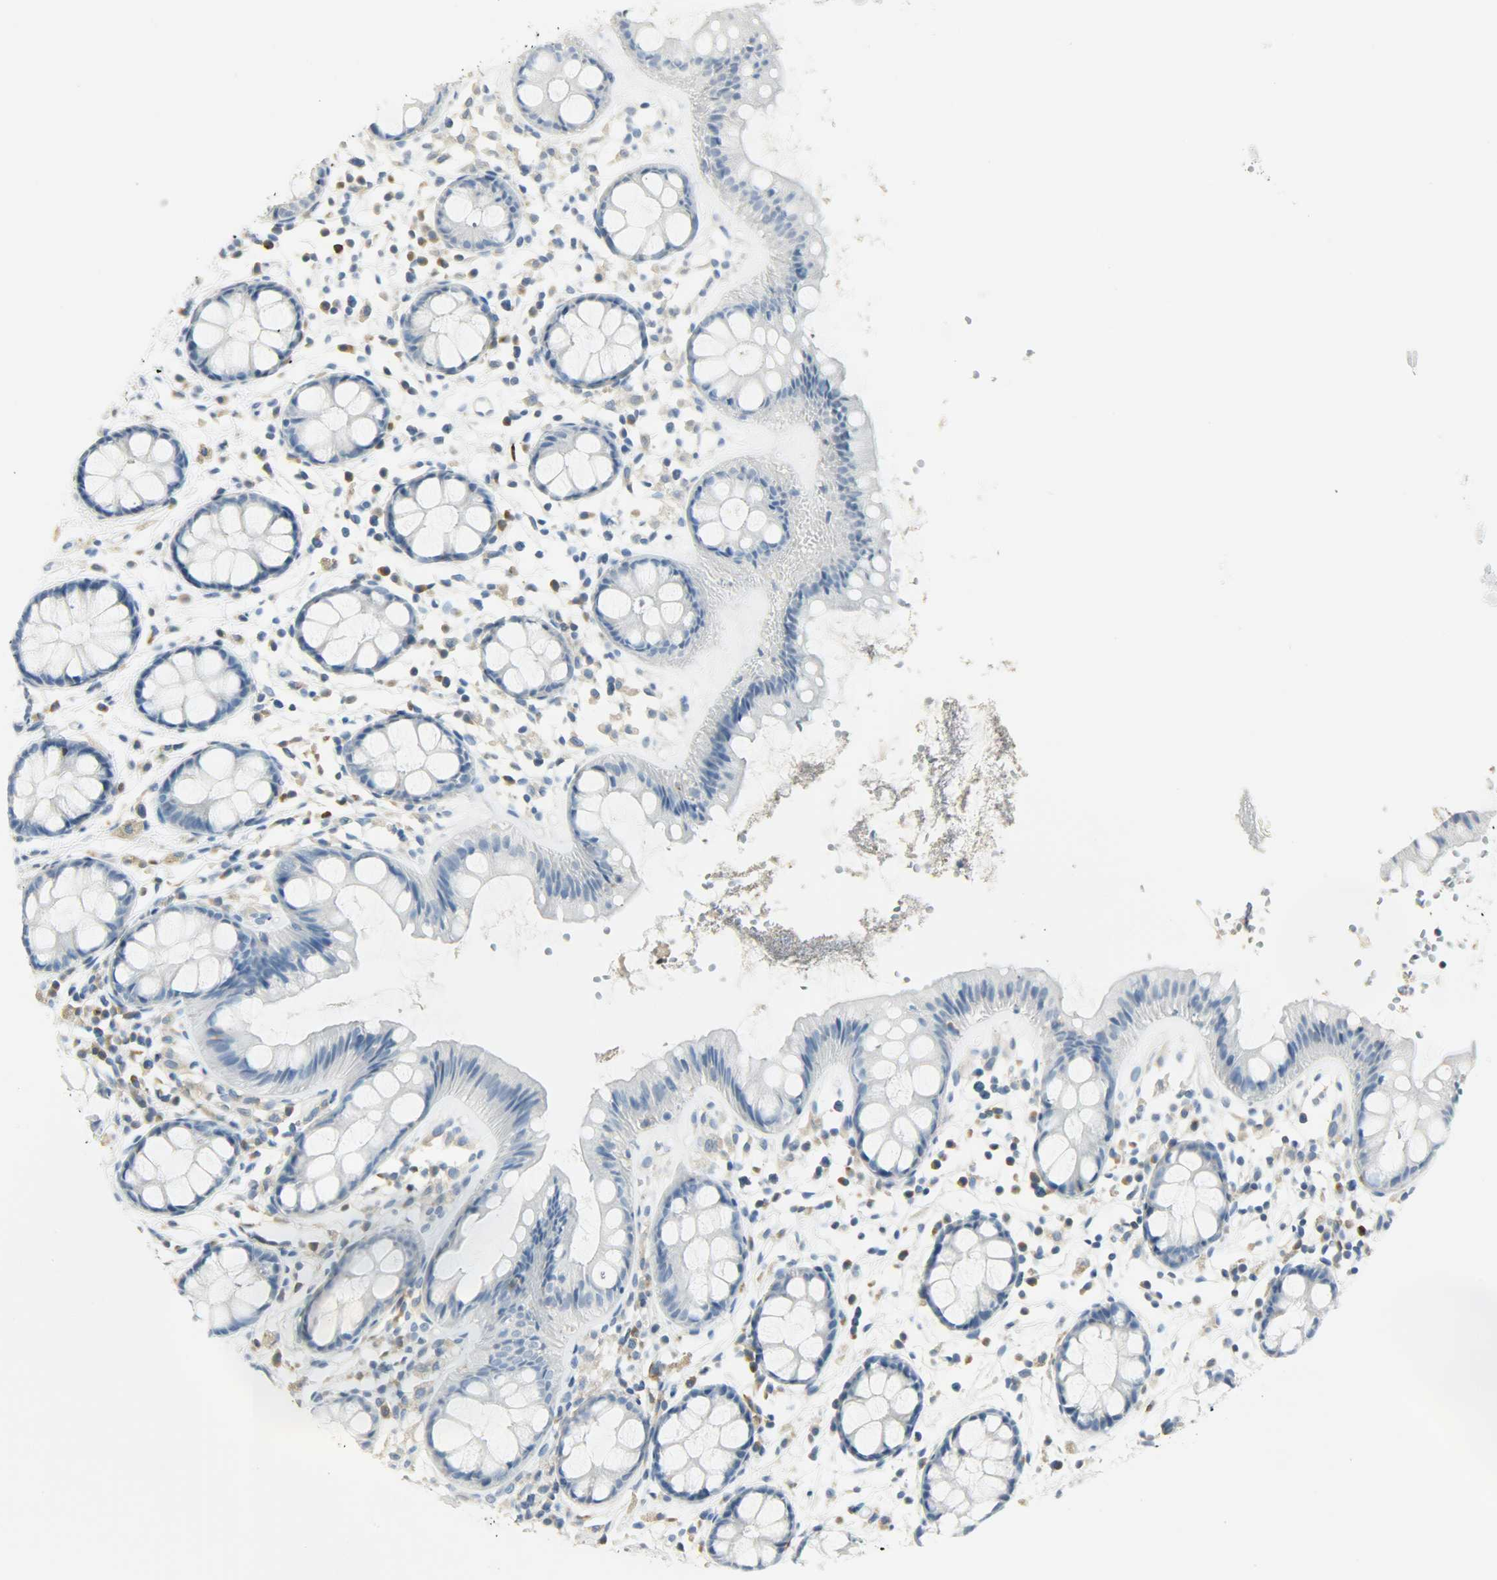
{"staining": {"intensity": "negative", "quantity": "none", "location": "none"}, "tissue": "rectum", "cell_type": "Glandular cells", "image_type": "normal", "snomed": [{"axis": "morphology", "description": "Normal tissue, NOS"}, {"axis": "topography", "description": "Rectum"}], "caption": "Immunohistochemical staining of normal human rectum displays no significant staining in glandular cells.", "gene": "PTPN6", "patient": {"sex": "female", "age": 66}}